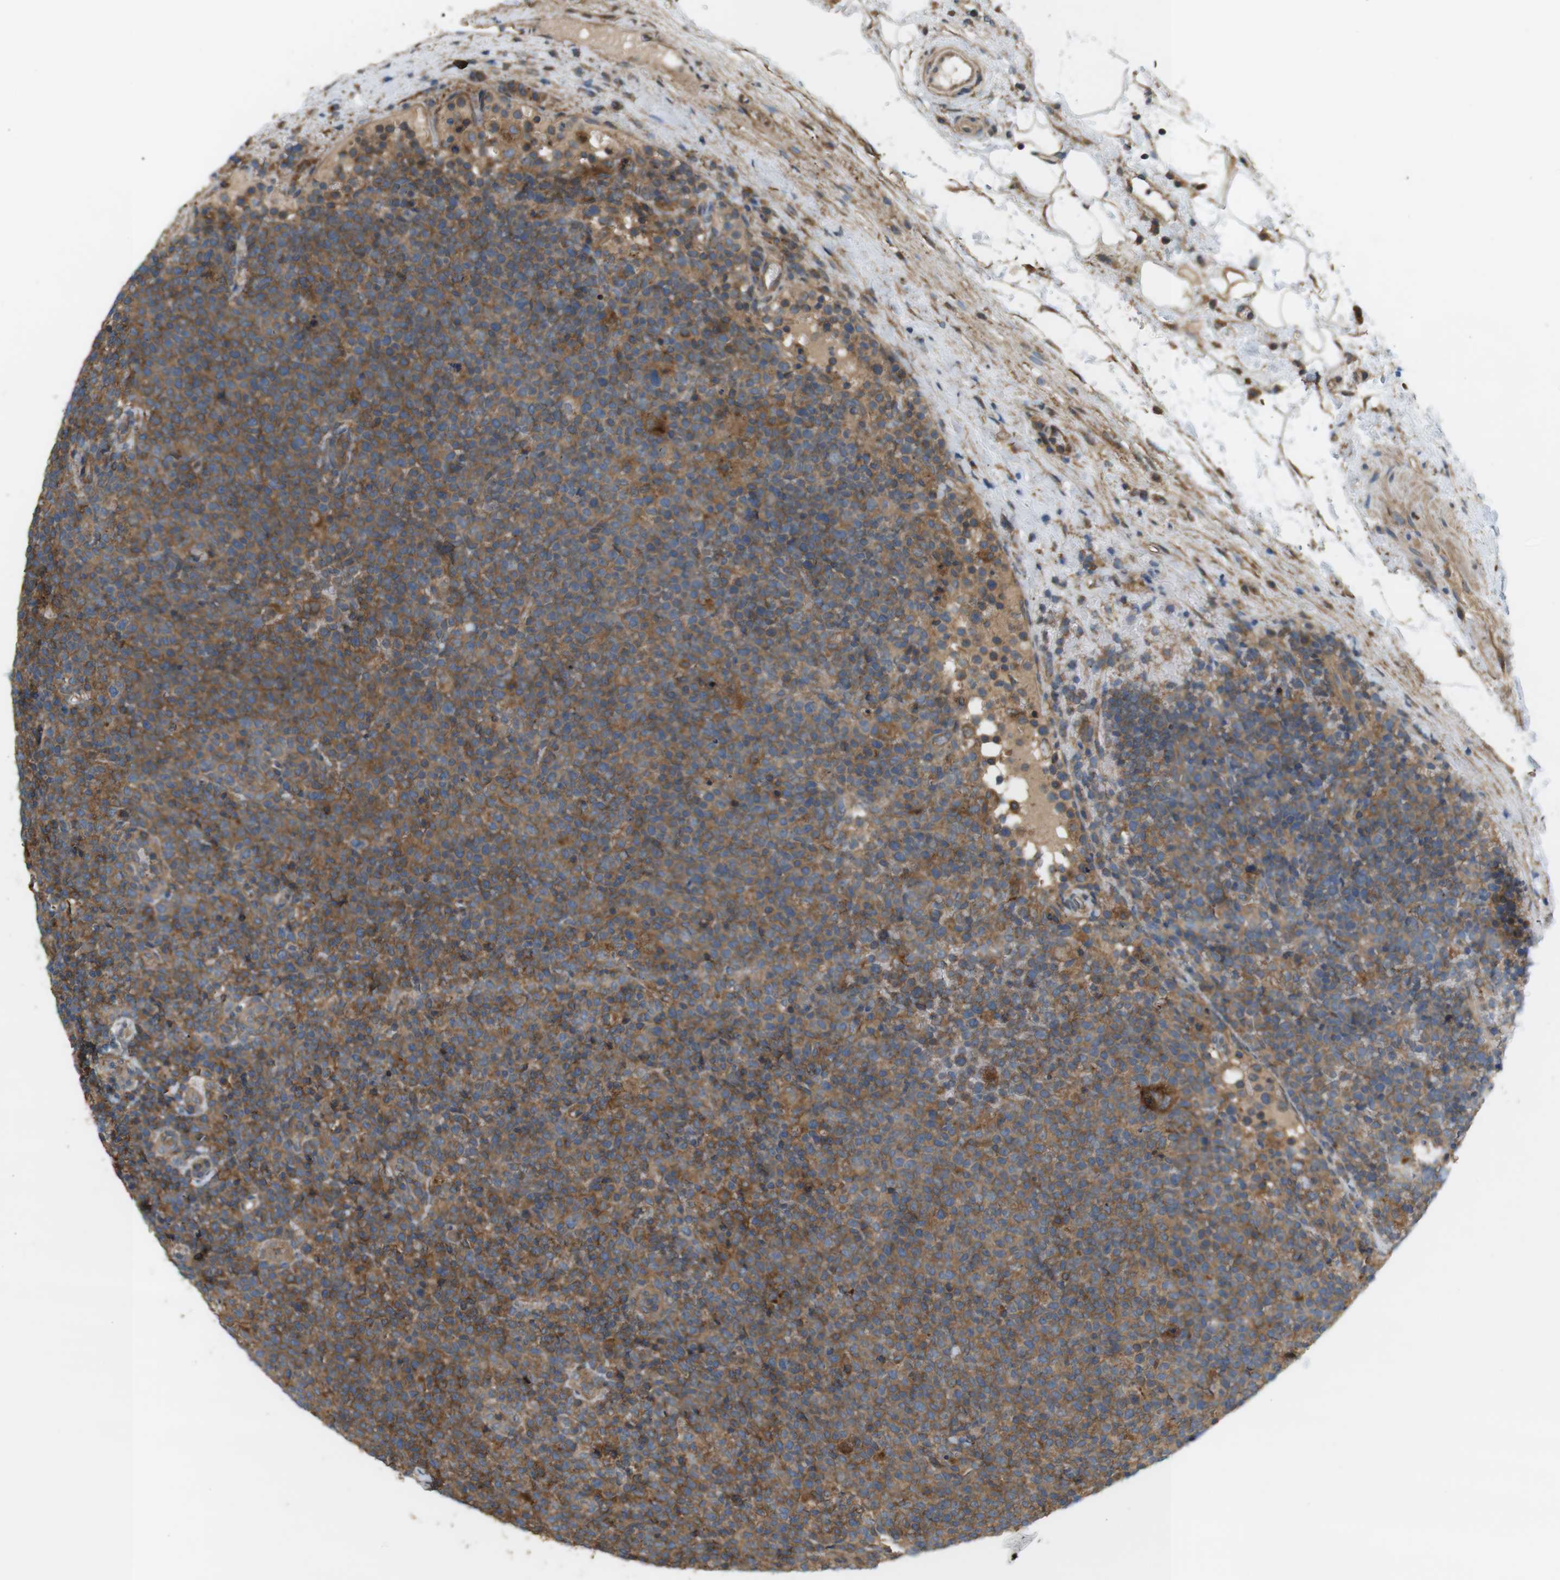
{"staining": {"intensity": "moderate", "quantity": ">75%", "location": "cytoplasmic/membranous"}, "tissue": "lymphoma", "cell_type": "Tumor cells", "image_type": "cancer", "snomed": [{"axis": "morphology", "description": "Malignant lymphoma, non-Hodgkin's type, High grade"}, {"axis": "topography", "description": "Lymph node"}], "caption": "Human high-grade malignant lymphoma, non-Hodgkin's type stained with a protein marker shows moderate staining in tumor cells.", "gene": "DDAH2", "patient": {"sex": "male", "age": 61}}